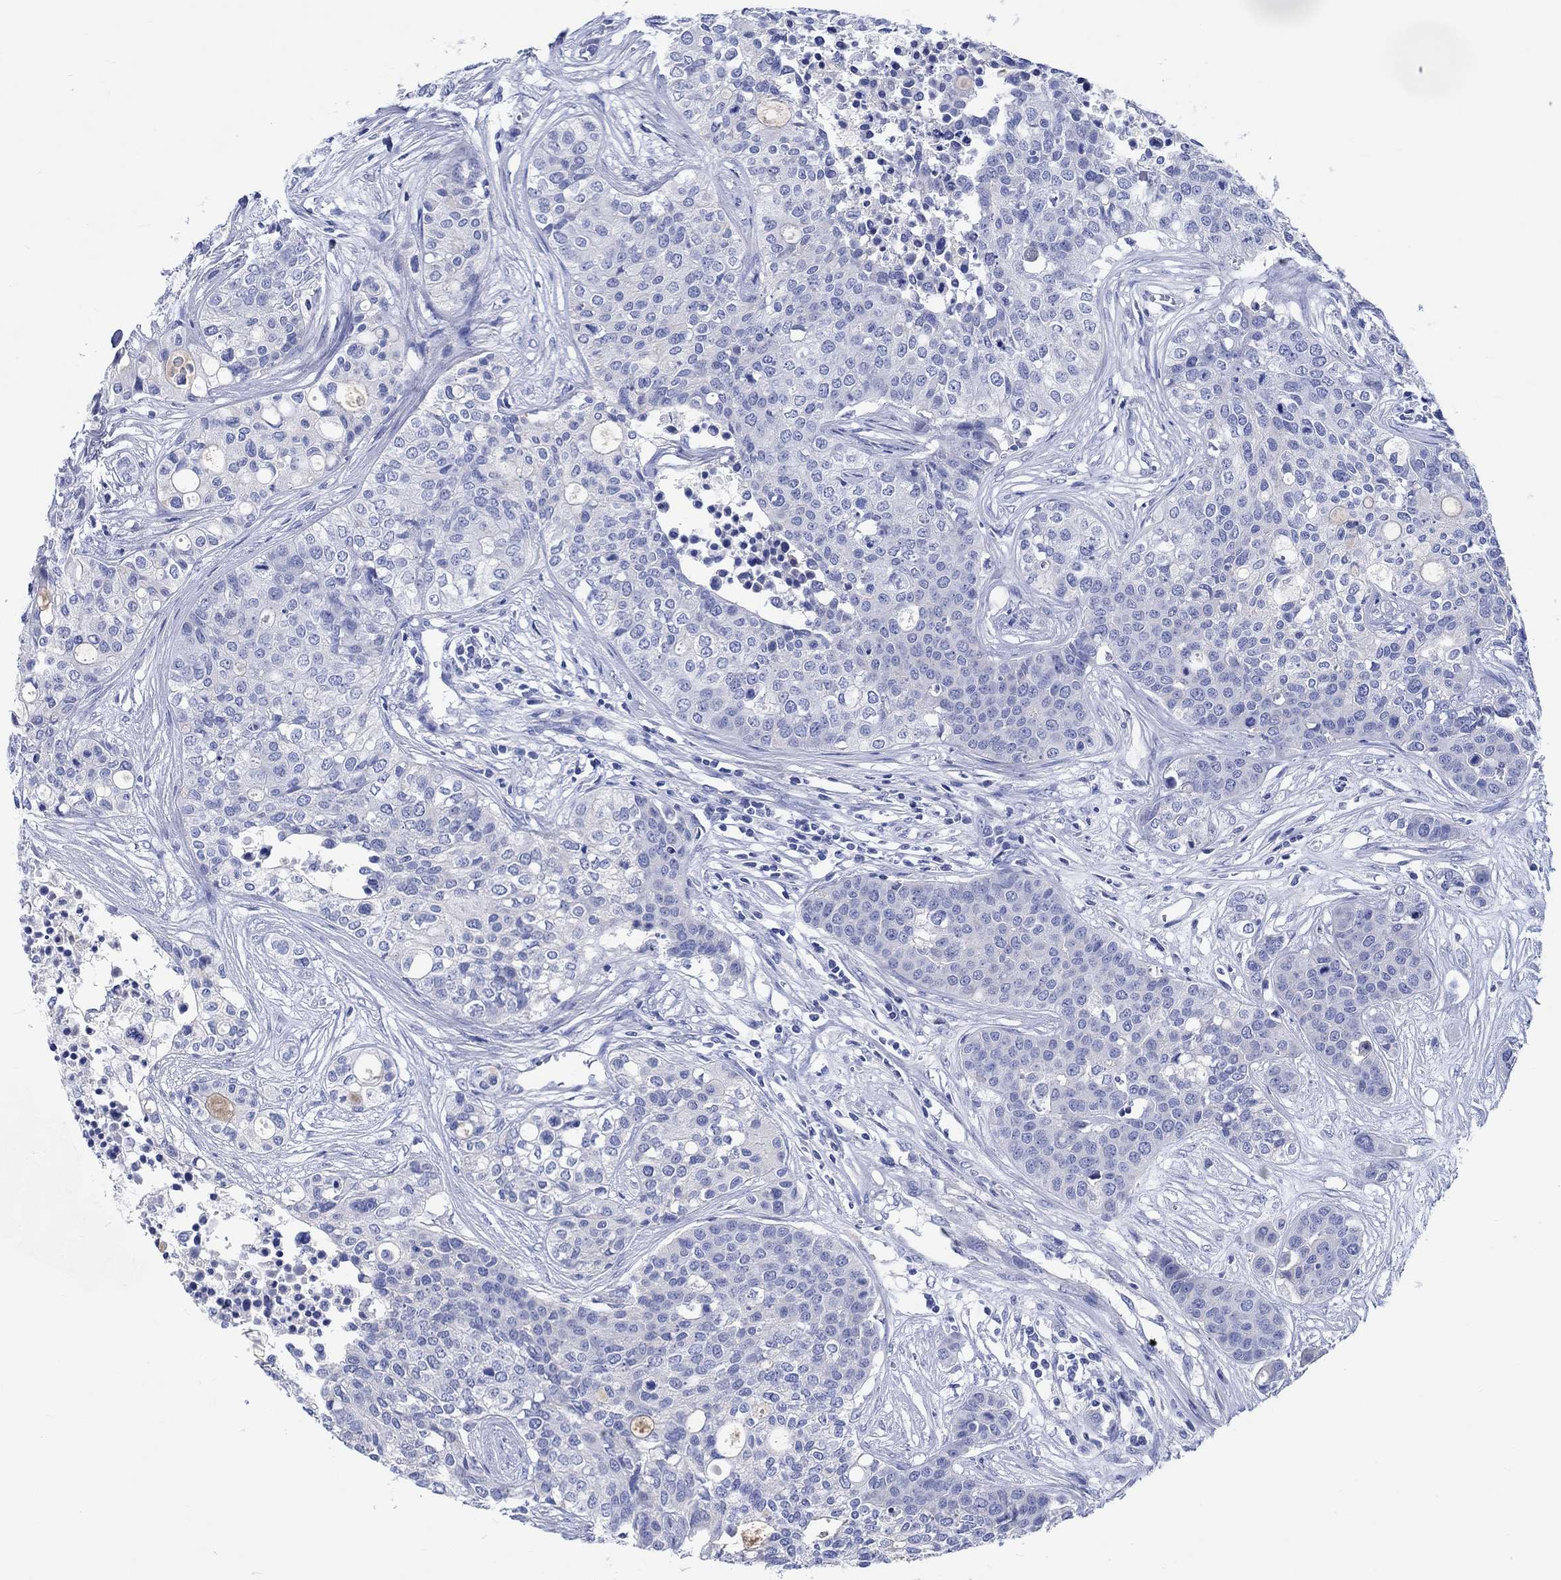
{"staining": {"intensity": "negative", "quantity": "none", "location": "none"}, "tissue": "carcinoid", "cell_type": "Tumor cells", "image_type": "cancer", "snomed": [{"axis": "morphology", "description": "Carcinoid, malignant, NOS"}, {"axis": "topography", "description": "Colon"}], "caption": "High magnification brightfield microscopy of malignant carcinoid stained with DAB (brown) and counterstained with hematoxylin (blue): tumor cells show no significant staining.", "gene": "SHISA4", "patient": {"sex": "male", "age": 81}}